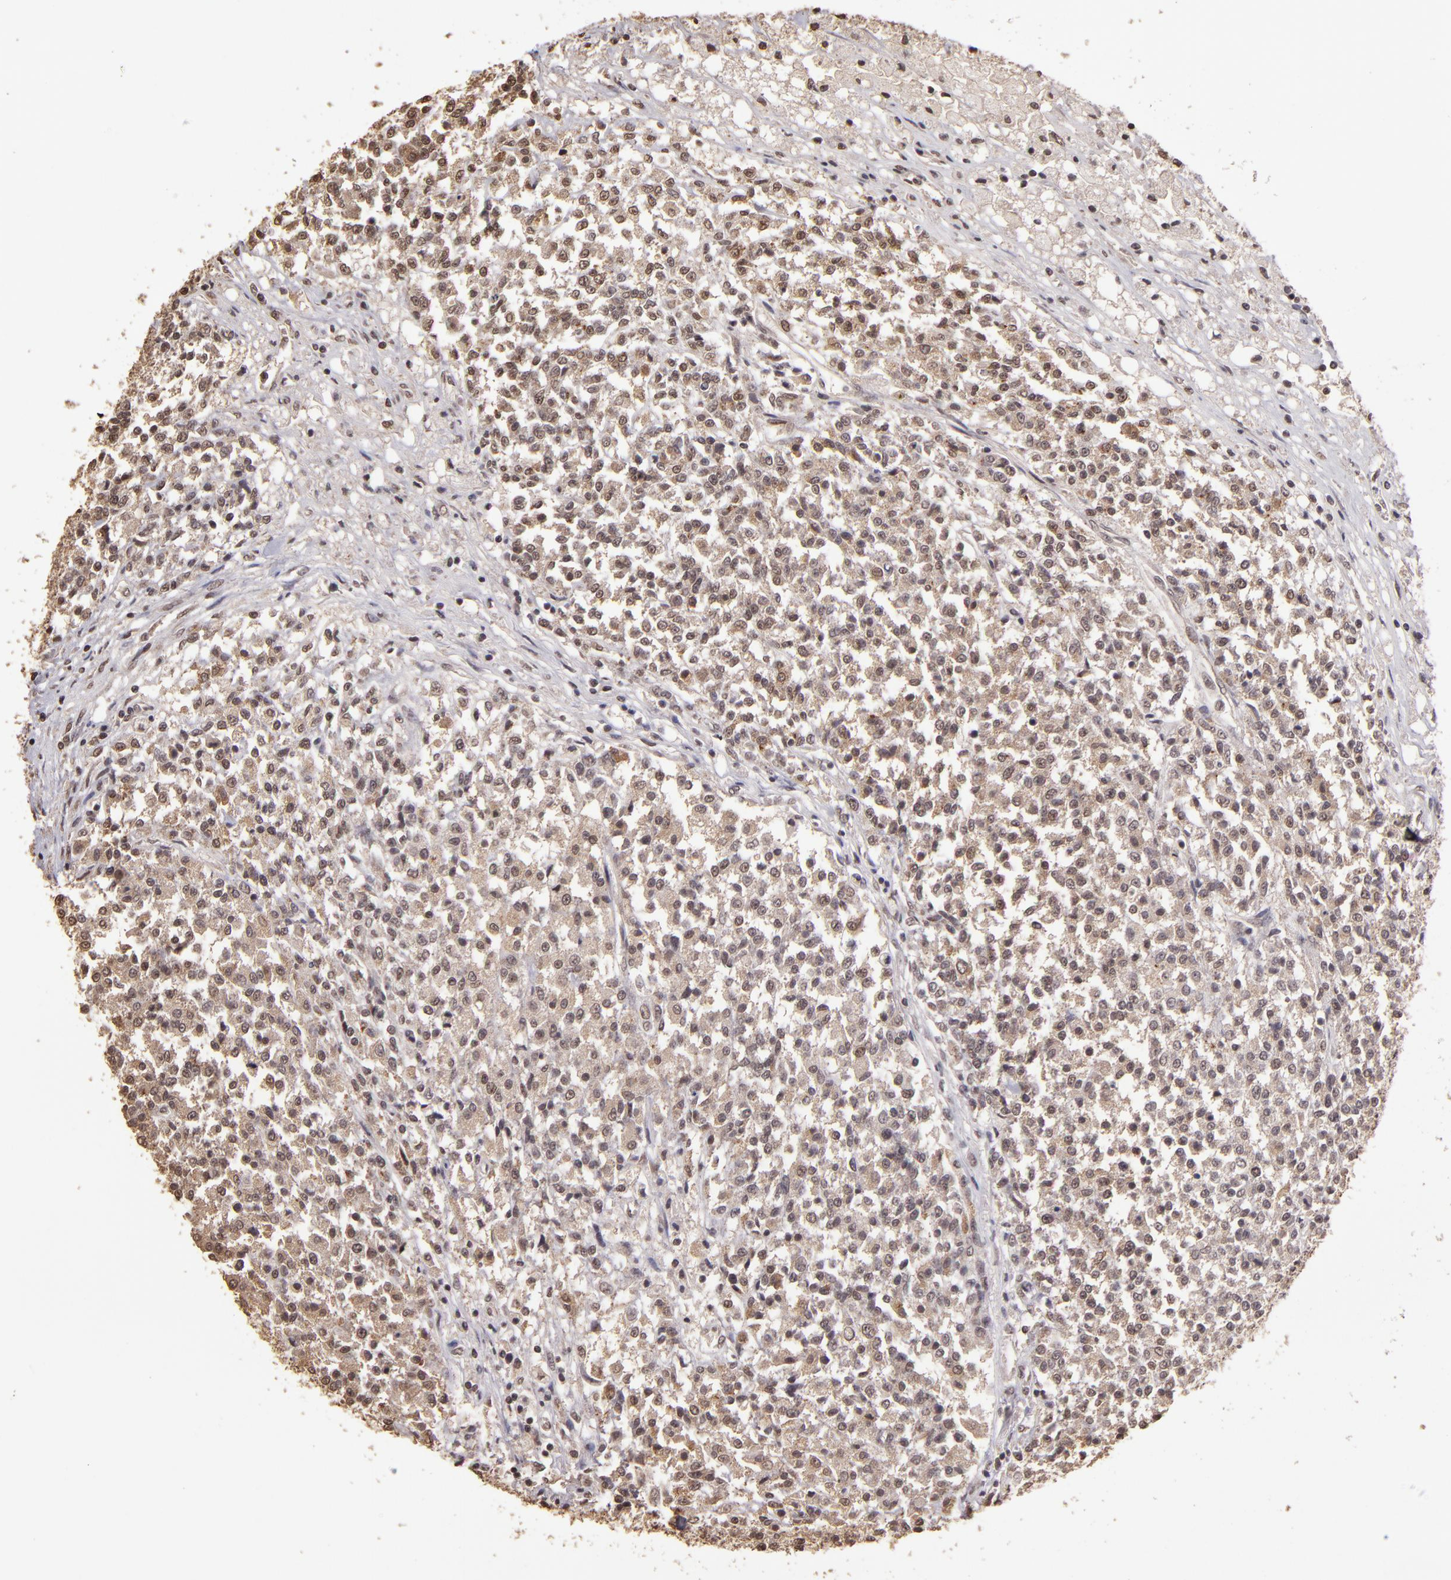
{"staining": {"intensity": "weak", "quantity": ">75%", "location": "cytoplasmic/membranous,nuclear"}, "tissue": "testis cancer", "cell_type": "Tumor cells", "image_type": "cancer", "snomed": [{"axis": "morphology", "description": "Seminoma, NOS"}, {"axis": "topography", "description": "Testis"}], "caption": "Testis cancer stained with a protein marker exhibits weak staining in tumor cells.", "gene": "CUL1", "patient": {"sex": "male", "age": 59}}